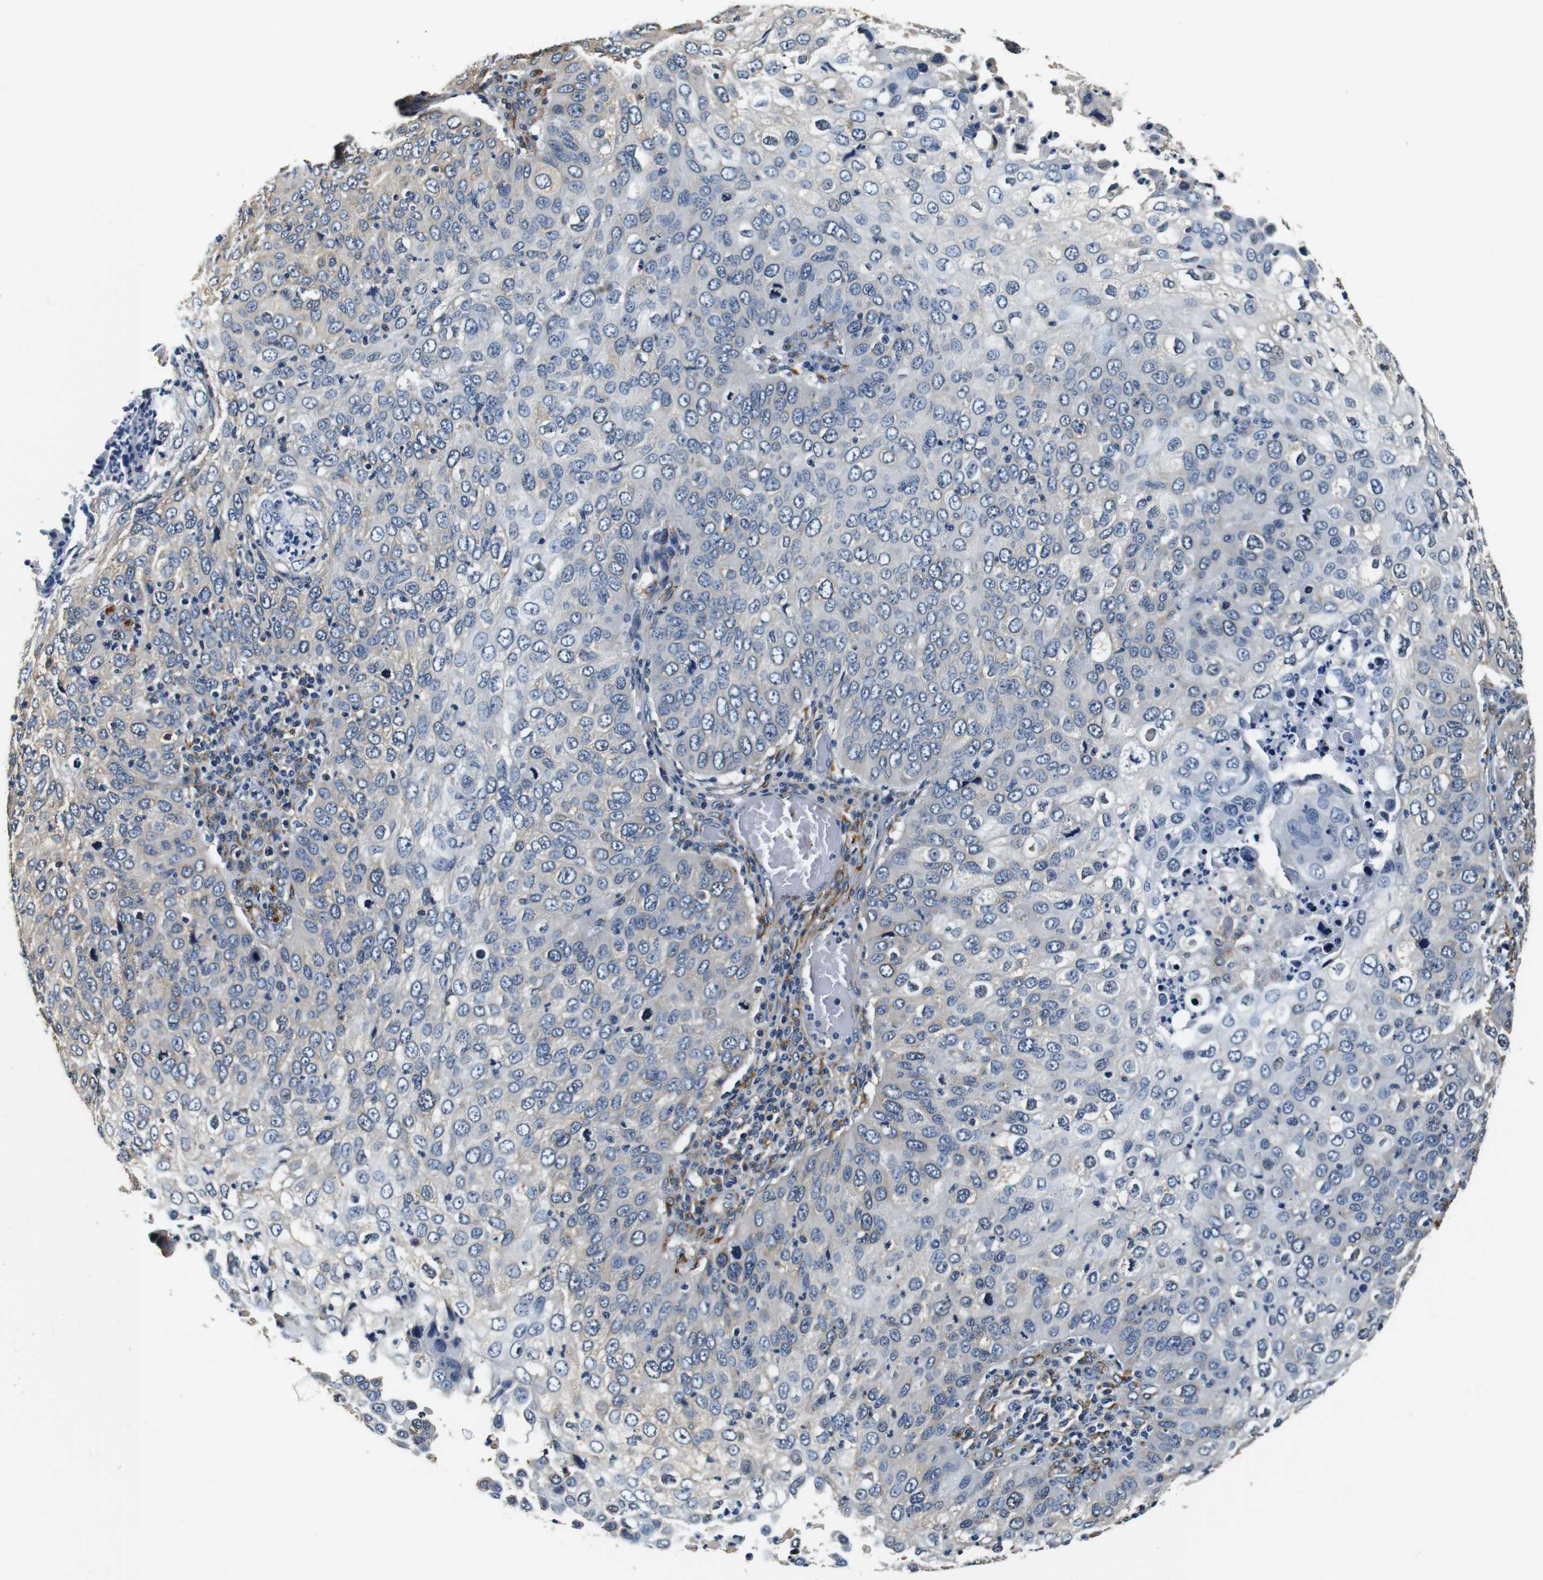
{"staining": {"intensity": "moderate", "quantity": "<25%", "location": "cytoplasmic/membranous"}, "tissue": "skin cancer", "cell_type": "Tumor cells", "image_type": "cancer", "snomed": [{"axis": "morphology", "description": "Squamous cell carcinoma, NOS"}, {"axis": "topography", "description": "Skin"}], "caption": "Immunohistochemical staining of skin squamous cell carcinoma displays low levels of moderate cytoplasmic/membranous expression in about <25% of tumor cells.", "gene": "COL1A1", "patient": {"sex": "male", "age": 87}}